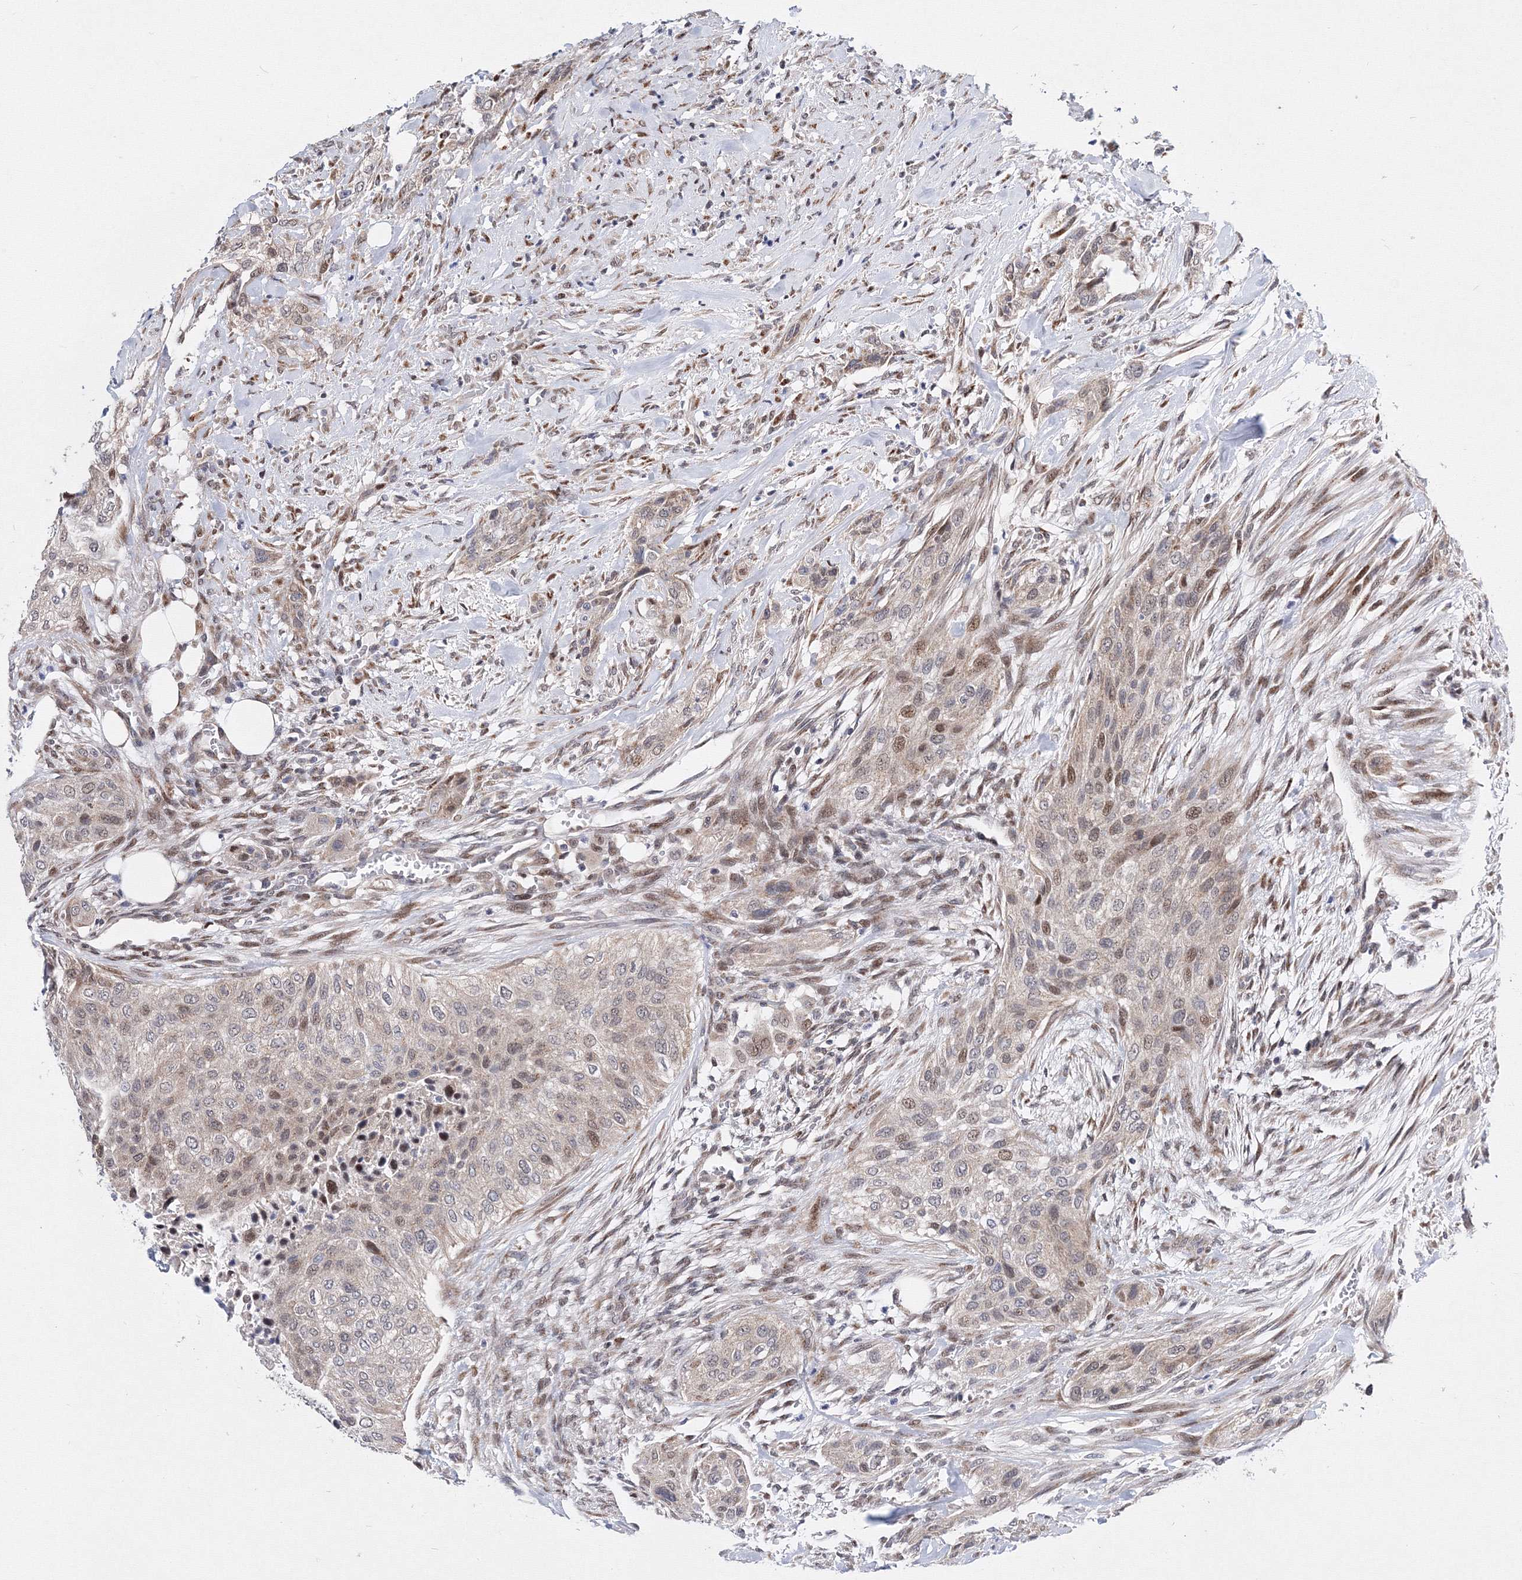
{"staining": {"intensity": "weak", "quantity": "25%-75%", "location": "cytoplasmic/membranous,nuclear"}, "tissue": "urothelial cancer", "cell_type": "Tumor cells", "image_type": "cancer", "snomed": [{"axis": "morphology", "description": "Urothelial carcinoma, High grade"}, {"axis": "topography", "description": "Urinary bladder"}], "caption": "Tumor cells display low levels of weak cytoplasmic/membranous and nuclear expression in approximately 25%-75% of cells in urothelial carcinoma (high-grade).", "gene": "GPN1", "patient": {"sex": "male", "age": 35}}